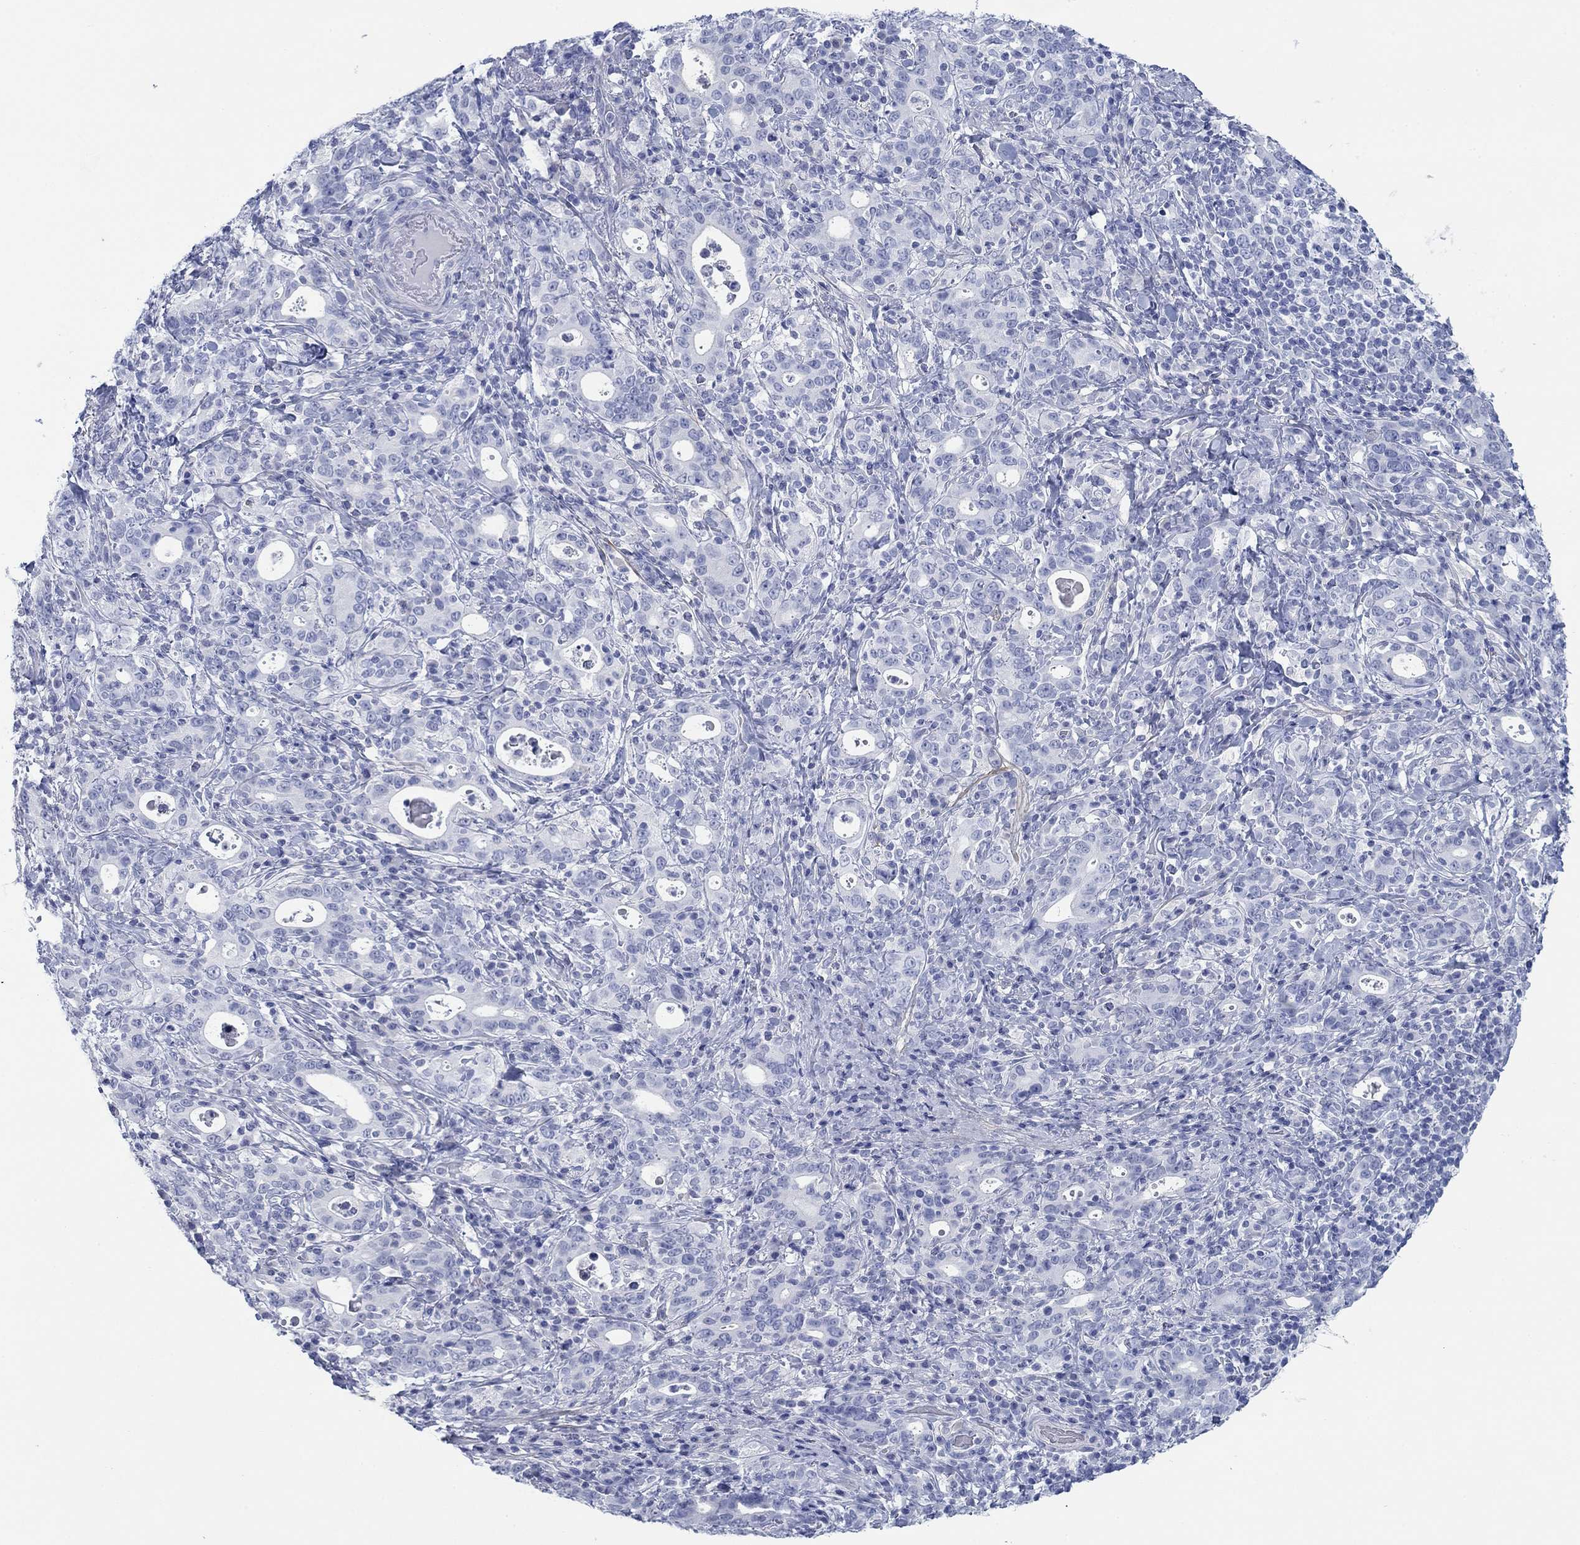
{"staining": {"intensity": "negative", "quantity": "none", "location": "none"}, "tissue": "stomach cancer", "cell_type": "Tumor cells", "image_type": "cancer", "snomed": [{"axis": "morphology", "description": "Adenocarcinoma, NOS"}, {"axis": "topography", "description": "Stomach"}], "caption": "There is no significant staining in tumor cells of stomach cancer (adenocarcinoma).", "gene": "PDYN", "patient": {"sex": "male", "age": 79}}